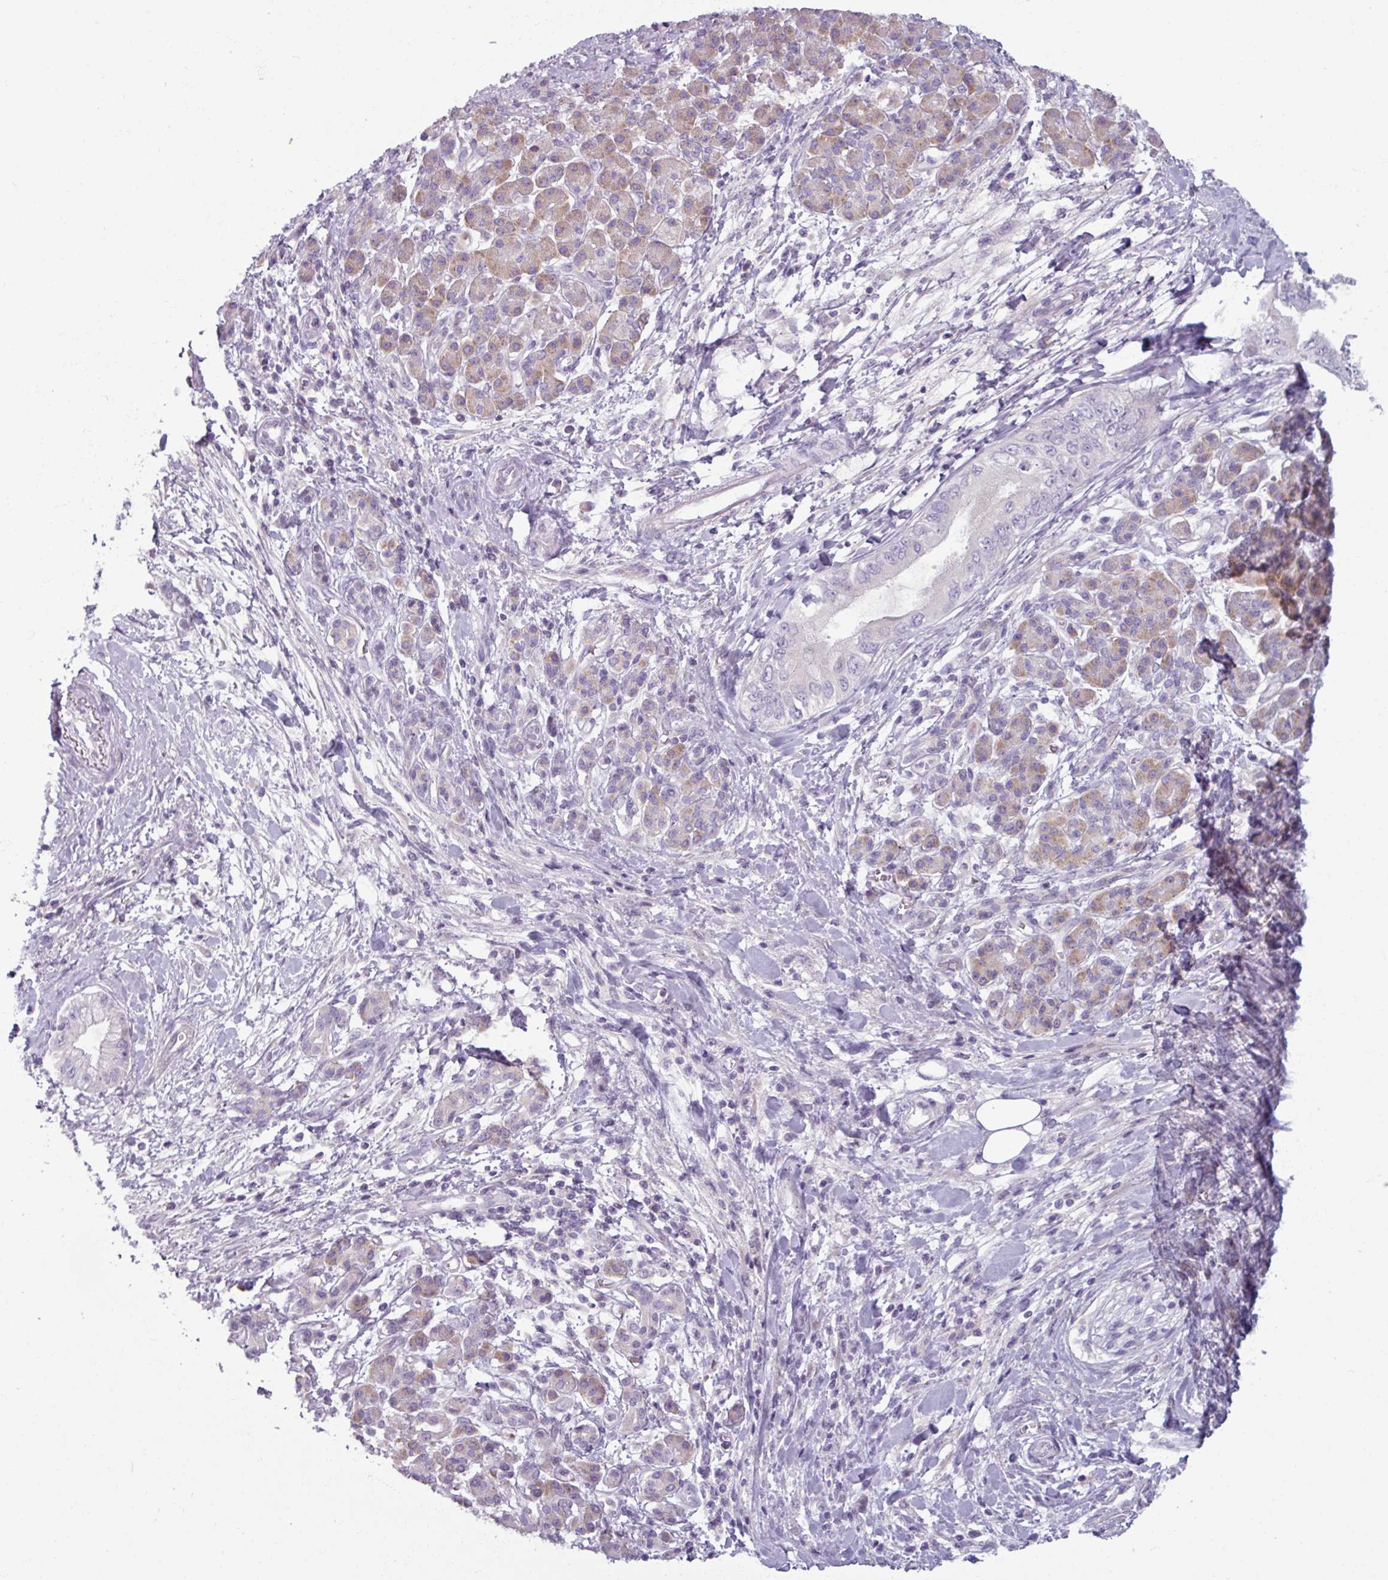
{"staining": {"intensity": "negative", "quantity": "none", "location": "none"}, "tissue": "pancreatic cancer", "cell_type": "Tumor cells", "image_type": "cancer", "snomed": [{"axis": "morphology", "description": "Adenocarcinoma, NOS"}, {"axis": "topography", "description": "Pancreas"}], "caption": "Tumor cells are negative for brown protein staining in adenocarcinoma (pancreatic).", "gene": "SMIM11", "patient": {"sex": "male", "age": 48}}